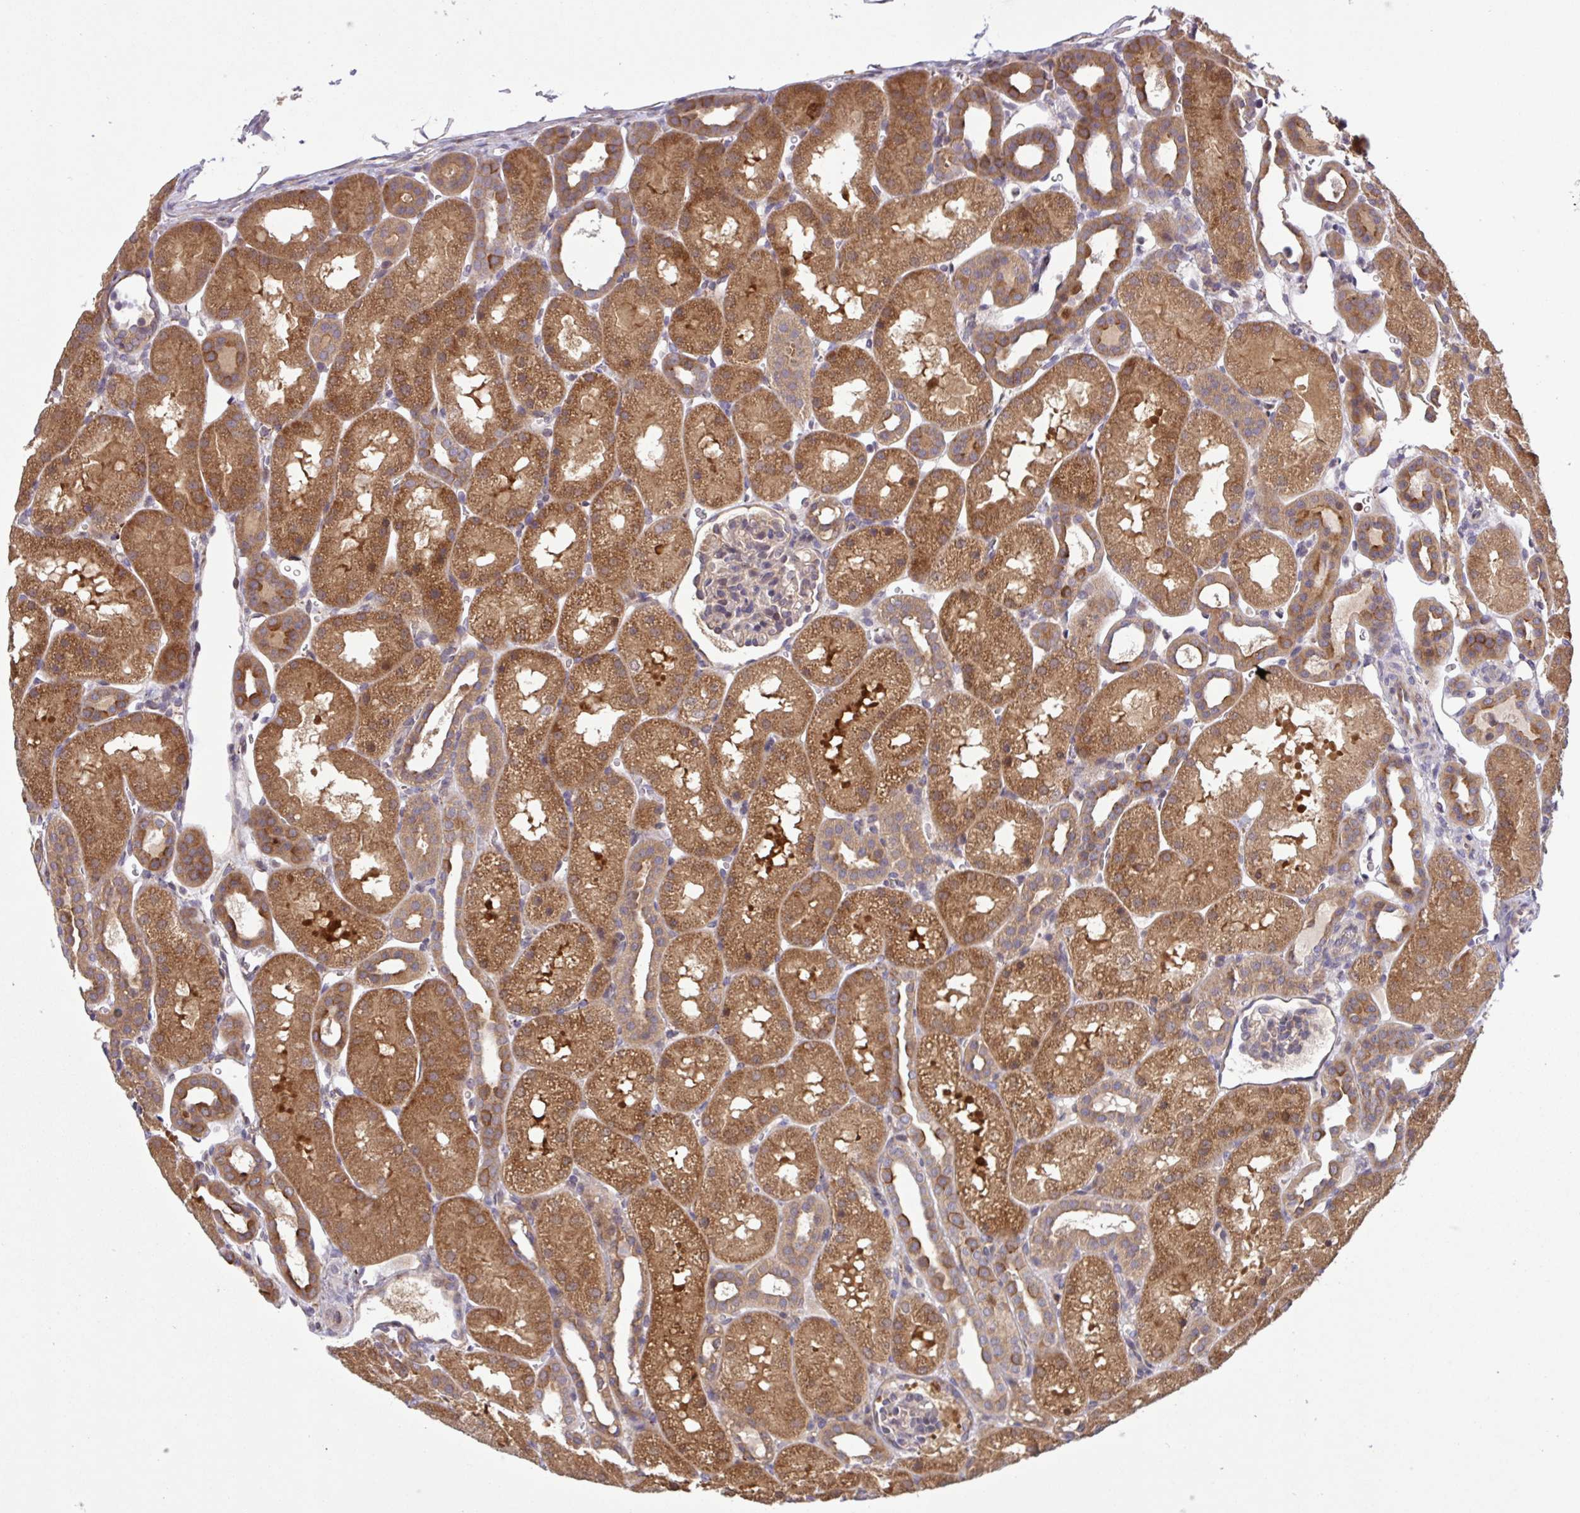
{"staining": {"intensity": "moderate", "quantity": "<25%", "location": "cytoplasmic/membranous"}, "tissue": "kidney", "cell_type": "Cells in glomeruli", "image_type": "normal", "snomed": [{"axis": "morphology", "description": "Normal tissue, NOS"}, {"axis": "topography", "description": "Kidney"}], "caption": "Kidney stained for a protein reveals moderate cytoplasmic/membranous positivity in cells in glomeruli. The staining was performed using DAB (3,3'-diaminobenzidine), with brown indicating positive protein expression. Nuclei are stained blue with hematoxylin.", "gene": "INTS10", "patient": {"sex": "male", "age": 2}}